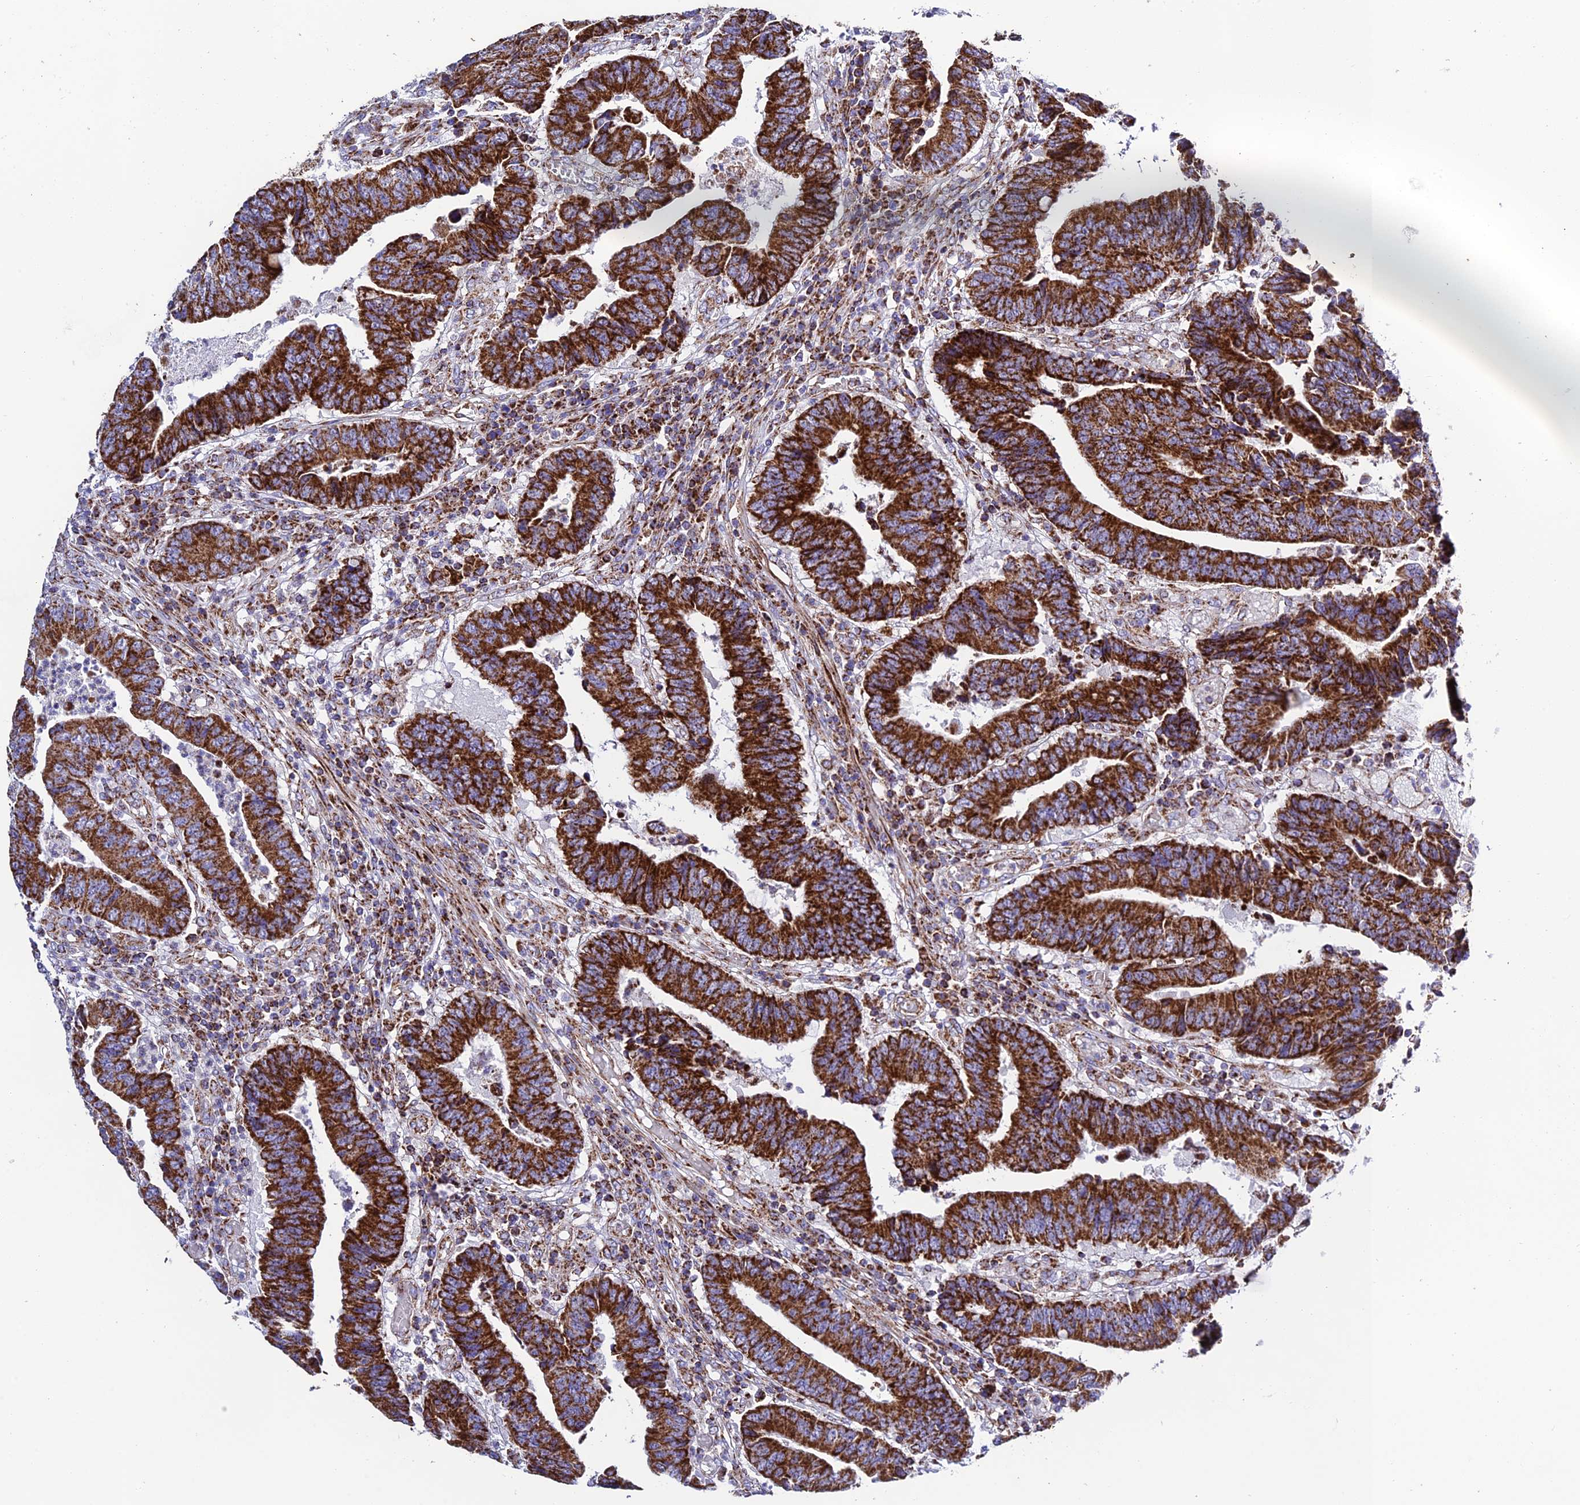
{"staining": {"intensity": "strong", "quantity": ">75%", "location": "cytoplasmic/membranous"}, "tissue": "colorectal cancer", "cell_type": "Tumor cells", "image_type": "cancer", "snomed": [{"axis": "morphology", "description": "Adenocarcinoma, NOS"}, {"axis": "topography", "description": "Rectum"}], "caption": "The photomicrograph reveals immunohistochemical staining of adenocarcinoma (colorectal). There is strong cytoplasmic/membranous positivity is seen in approximately >75% of tumor cells.", "gene": "CHCHD3", "patient": {"sex": "male", "age": 84}}